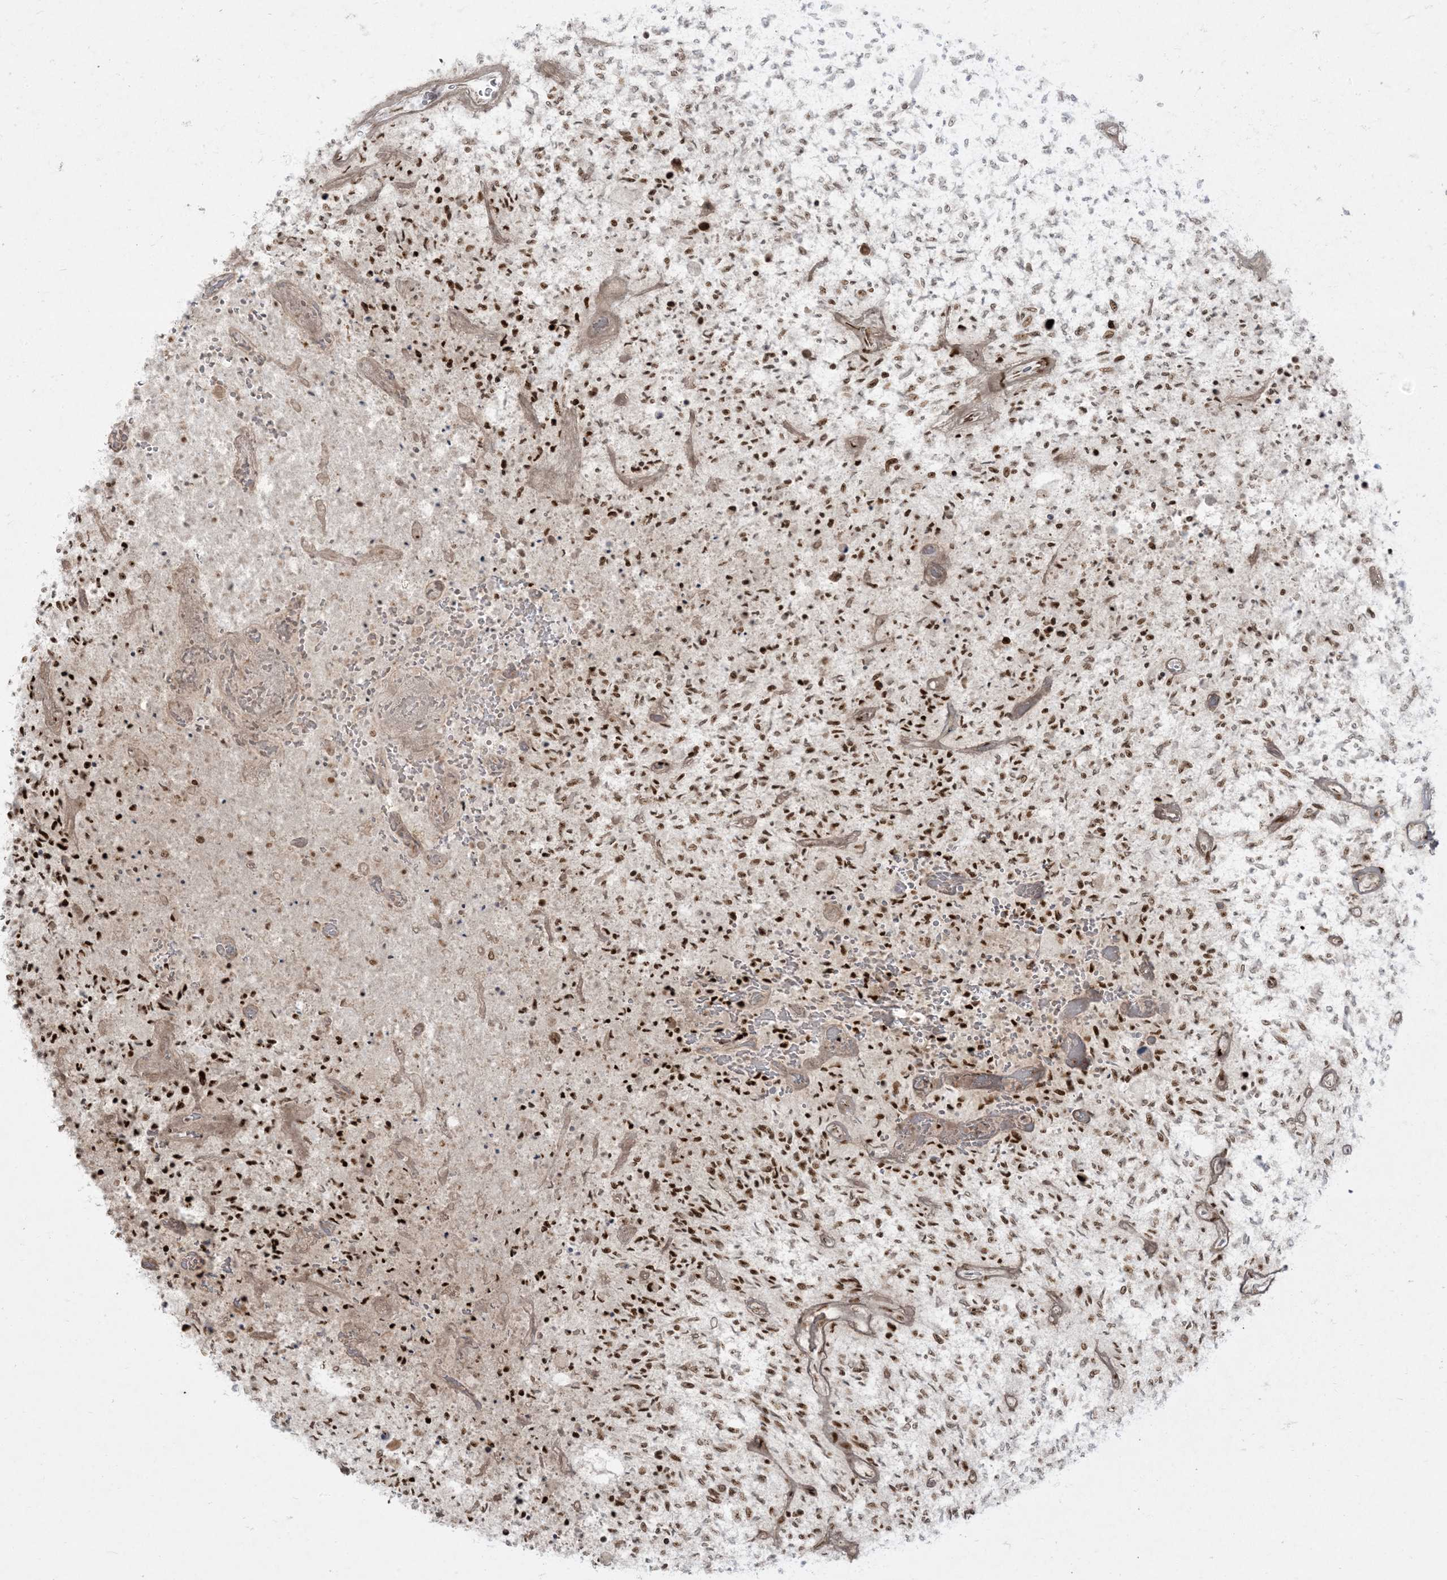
{"staining": {"intensity": "strong", "quantity": "25%-75%", "location": "nuclear"}, "tissue": "glioma", "cell_type": "Tumor cells", "image_type": "cancer", "snomed": [{"axis": "morphology", "description": "Glioma, malignant, High grade"}, {"axis": "topography", "description": "Brain"}], "caption": "Immunohistochemistry (IHC) (DAB) staining of human glioma demonstrates strong nuclear protein staining in approximately 25%-75% of tumor cells.", "gene": "RBM10", "patient": {"sex": "male", "age": 47}}